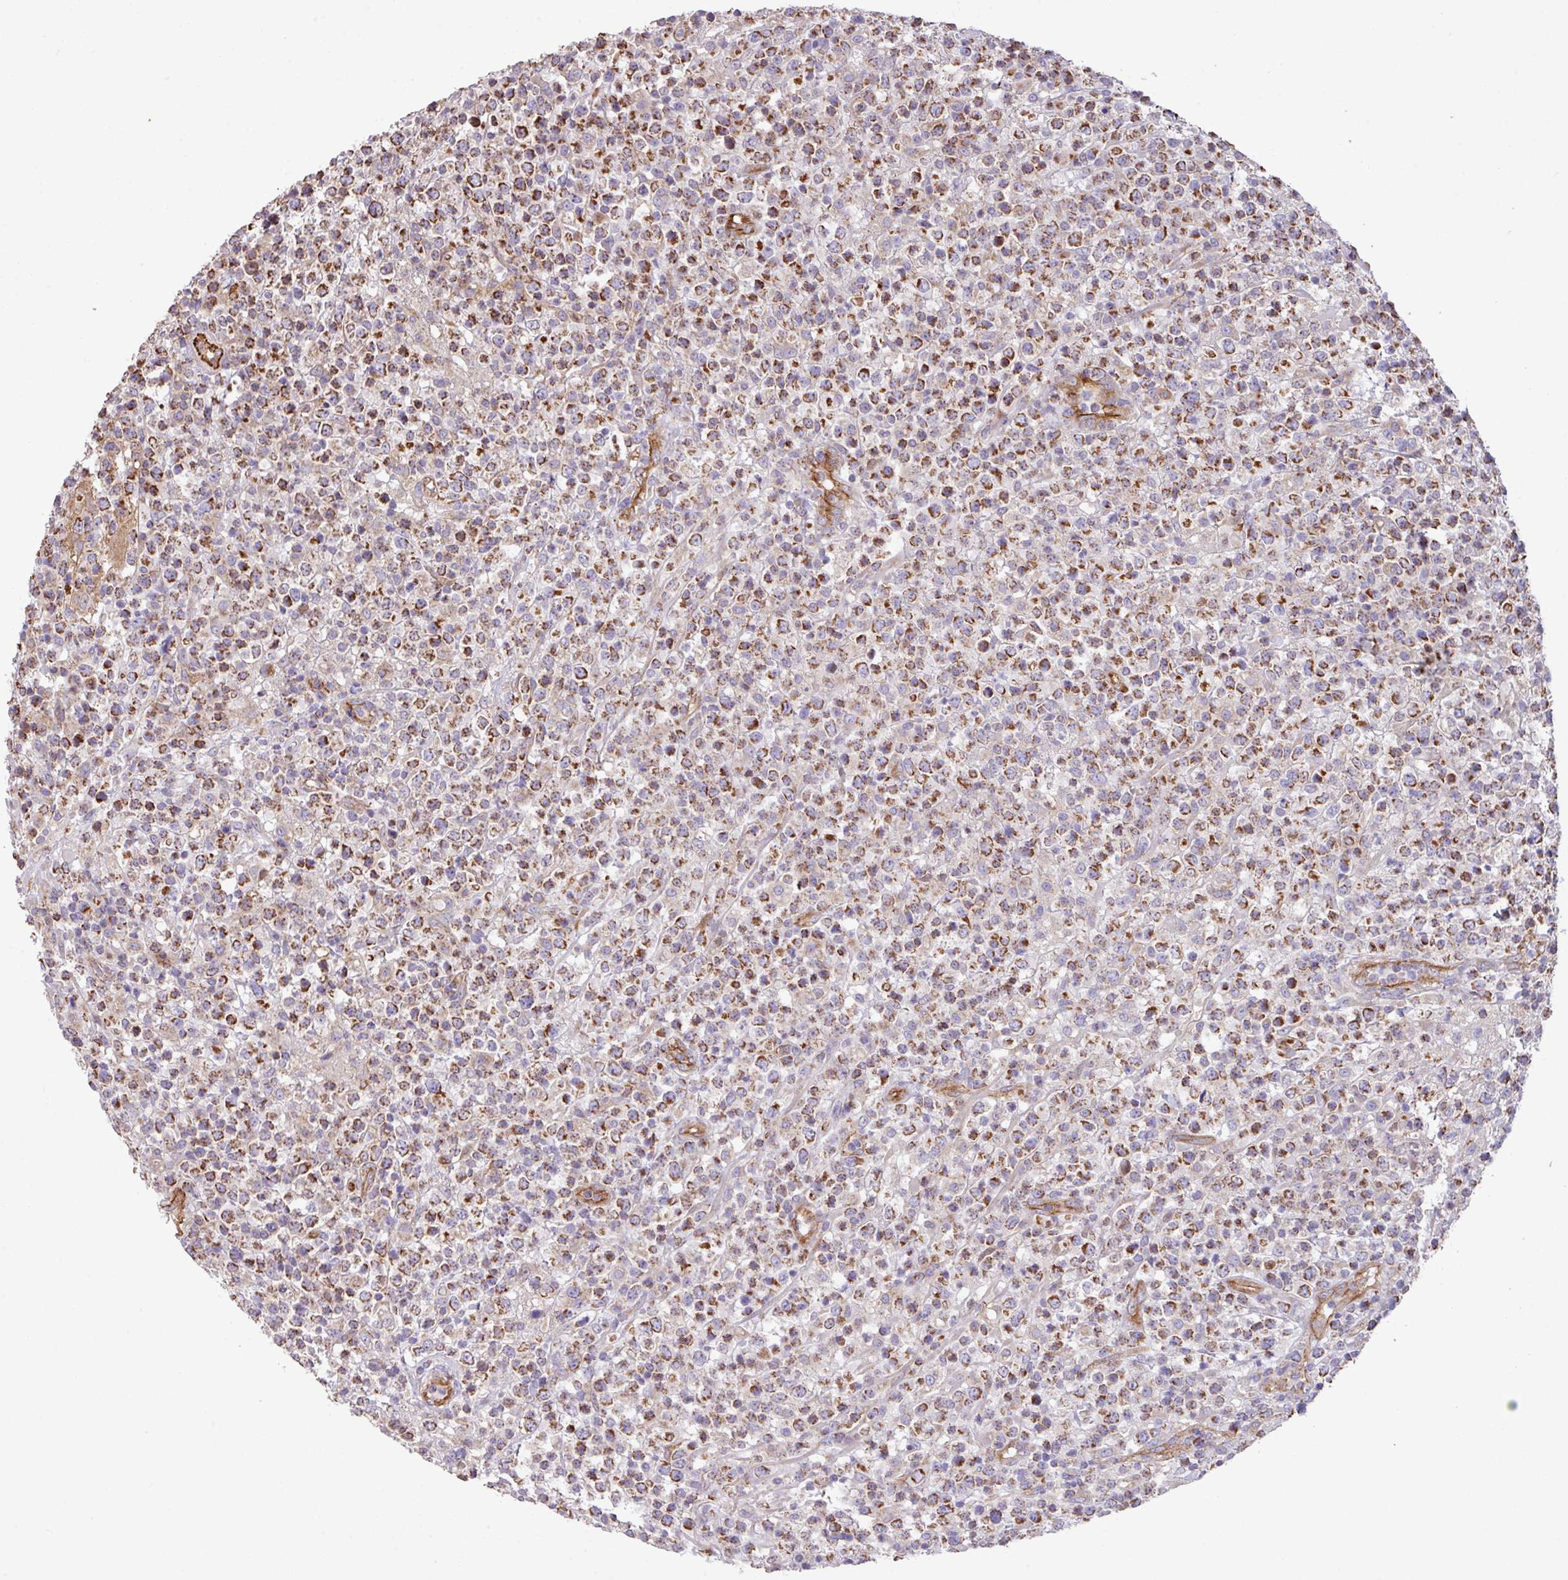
{"staining": {"intensity": "moderate", "quantity": ">75%", "location": "cytoplasmic/membranous"}, "tissue": "lymphoma", "cell_type": "Tumor cells", "image_type": "cancer", "snomed": [{"axis": "morphology", "description": "Malignant lymphoma, non-Hodgkin's type, High grade"}, {"axis": "topography", "description": "Colon"}], "caption": "Human lymphoma stained with a protein marker displays moderate staining in tumor cells.", "gene": "LRRC53", "patient": {"sex": "female", "age": 53}}